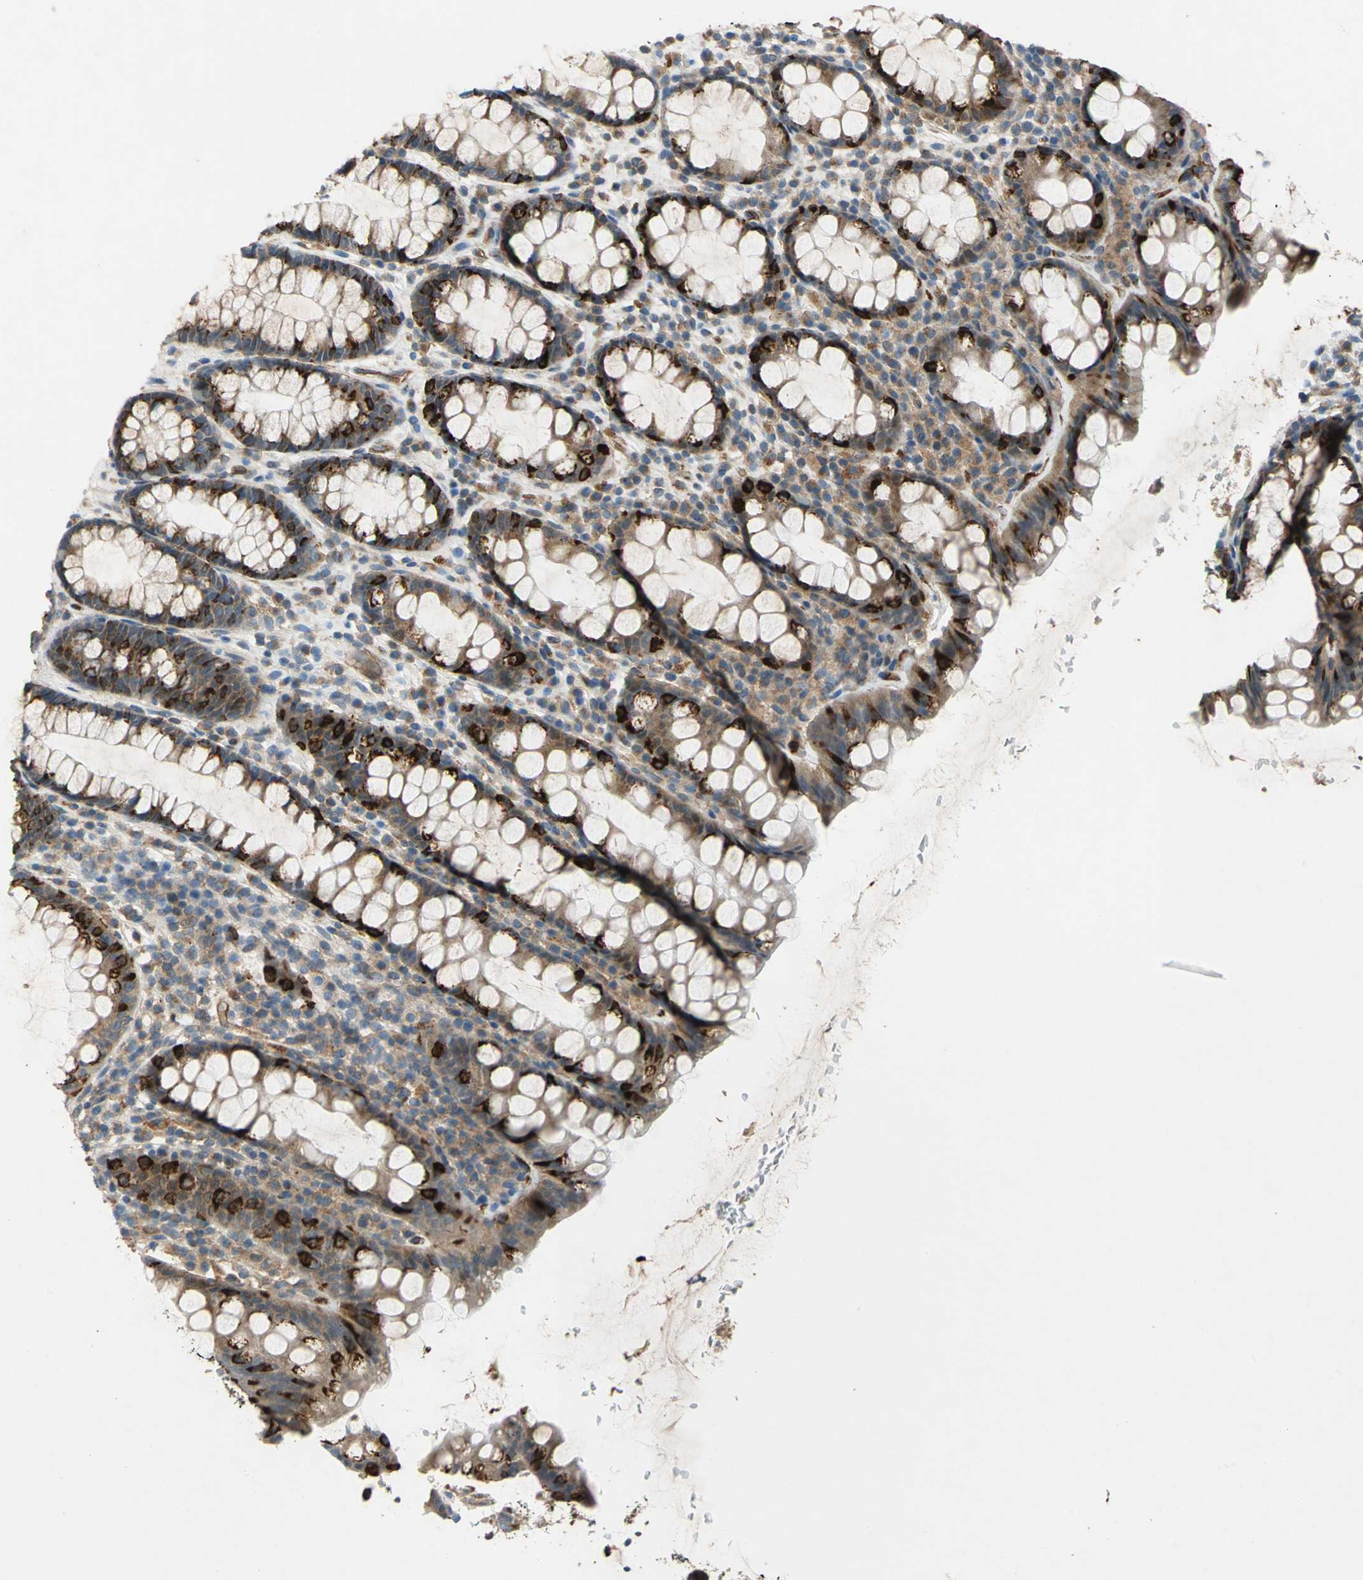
{"staining": {"intensity": "moderate", "quantity": ">75%", "location": "cytoplasmic/membranous"}, "tissue": "rectum", "cell_type": "Glandular cells", "image_type": "normal", "snomed": [{"axis": "morphology", "description": "Normal tissue, NOS"}, {"axis": "topography", "description": "Rectum"}], "caption": "Immunohistochemistry (IHC) of normal human rectum shows medium levels of moderate cytoplasmic/membranous expression in approximately >75% of glandular cells.", "gene": "EMCN", "patient": {"sex": "male", "age": 92}}